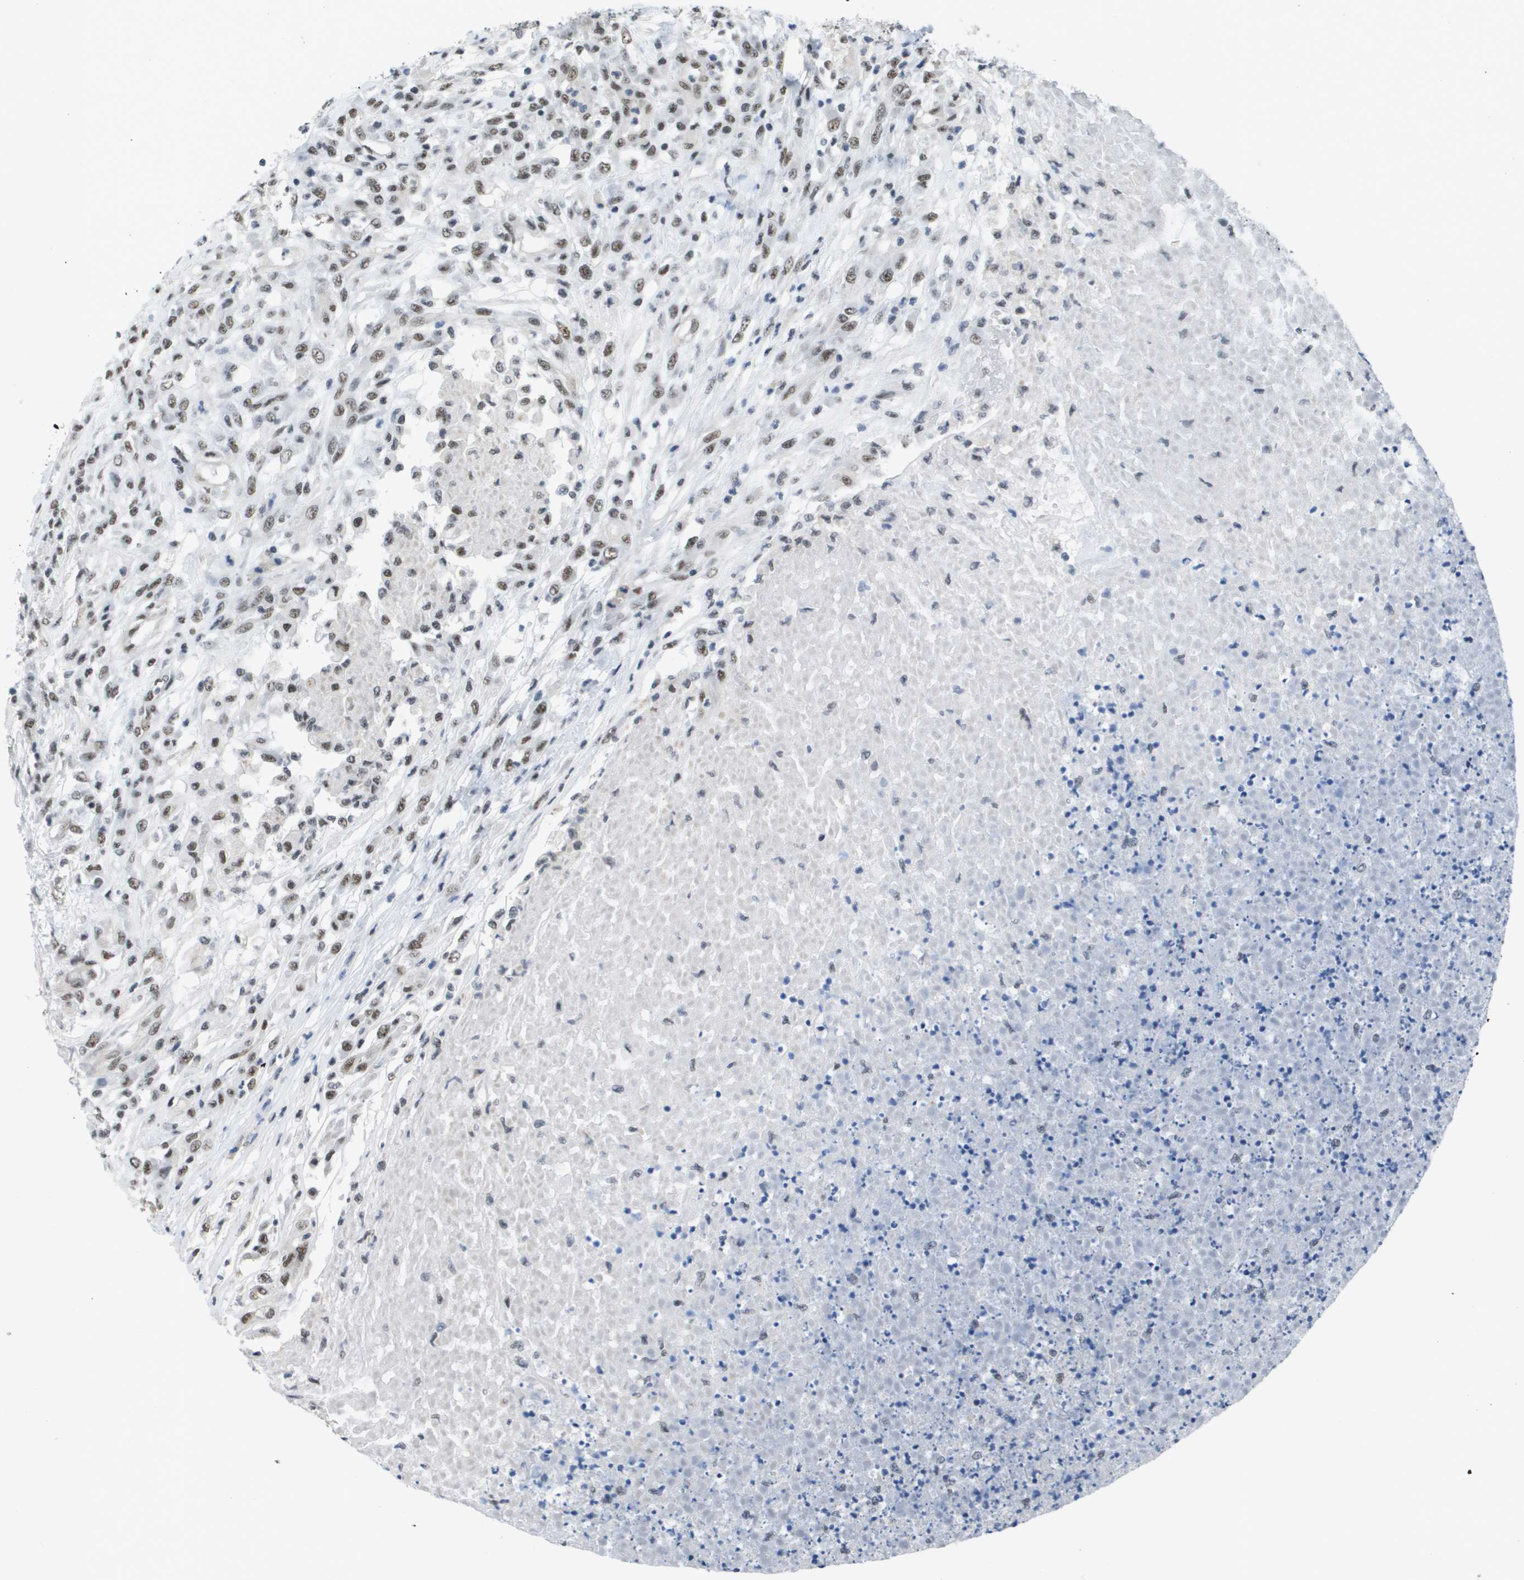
{"staining": {"intensity": "weak", "quantity": ">75%", "location": "nuclear"}, "tissue": "testis cancer", "cell_type": "Tumor cells", "image_type": "cancer", "snomed": [{"axis": "morphology", "description": "Seminoma, NOS"}, {"axis": "topography", "description": "Testis"}], "caption": "Approximately >75% of tumor cells in testis cancer show weak nuclear protein staining as visualized by brown immunohistochemical staining.", "gene": "ISY1", "patient": {"sex": "male", "age": 59}}